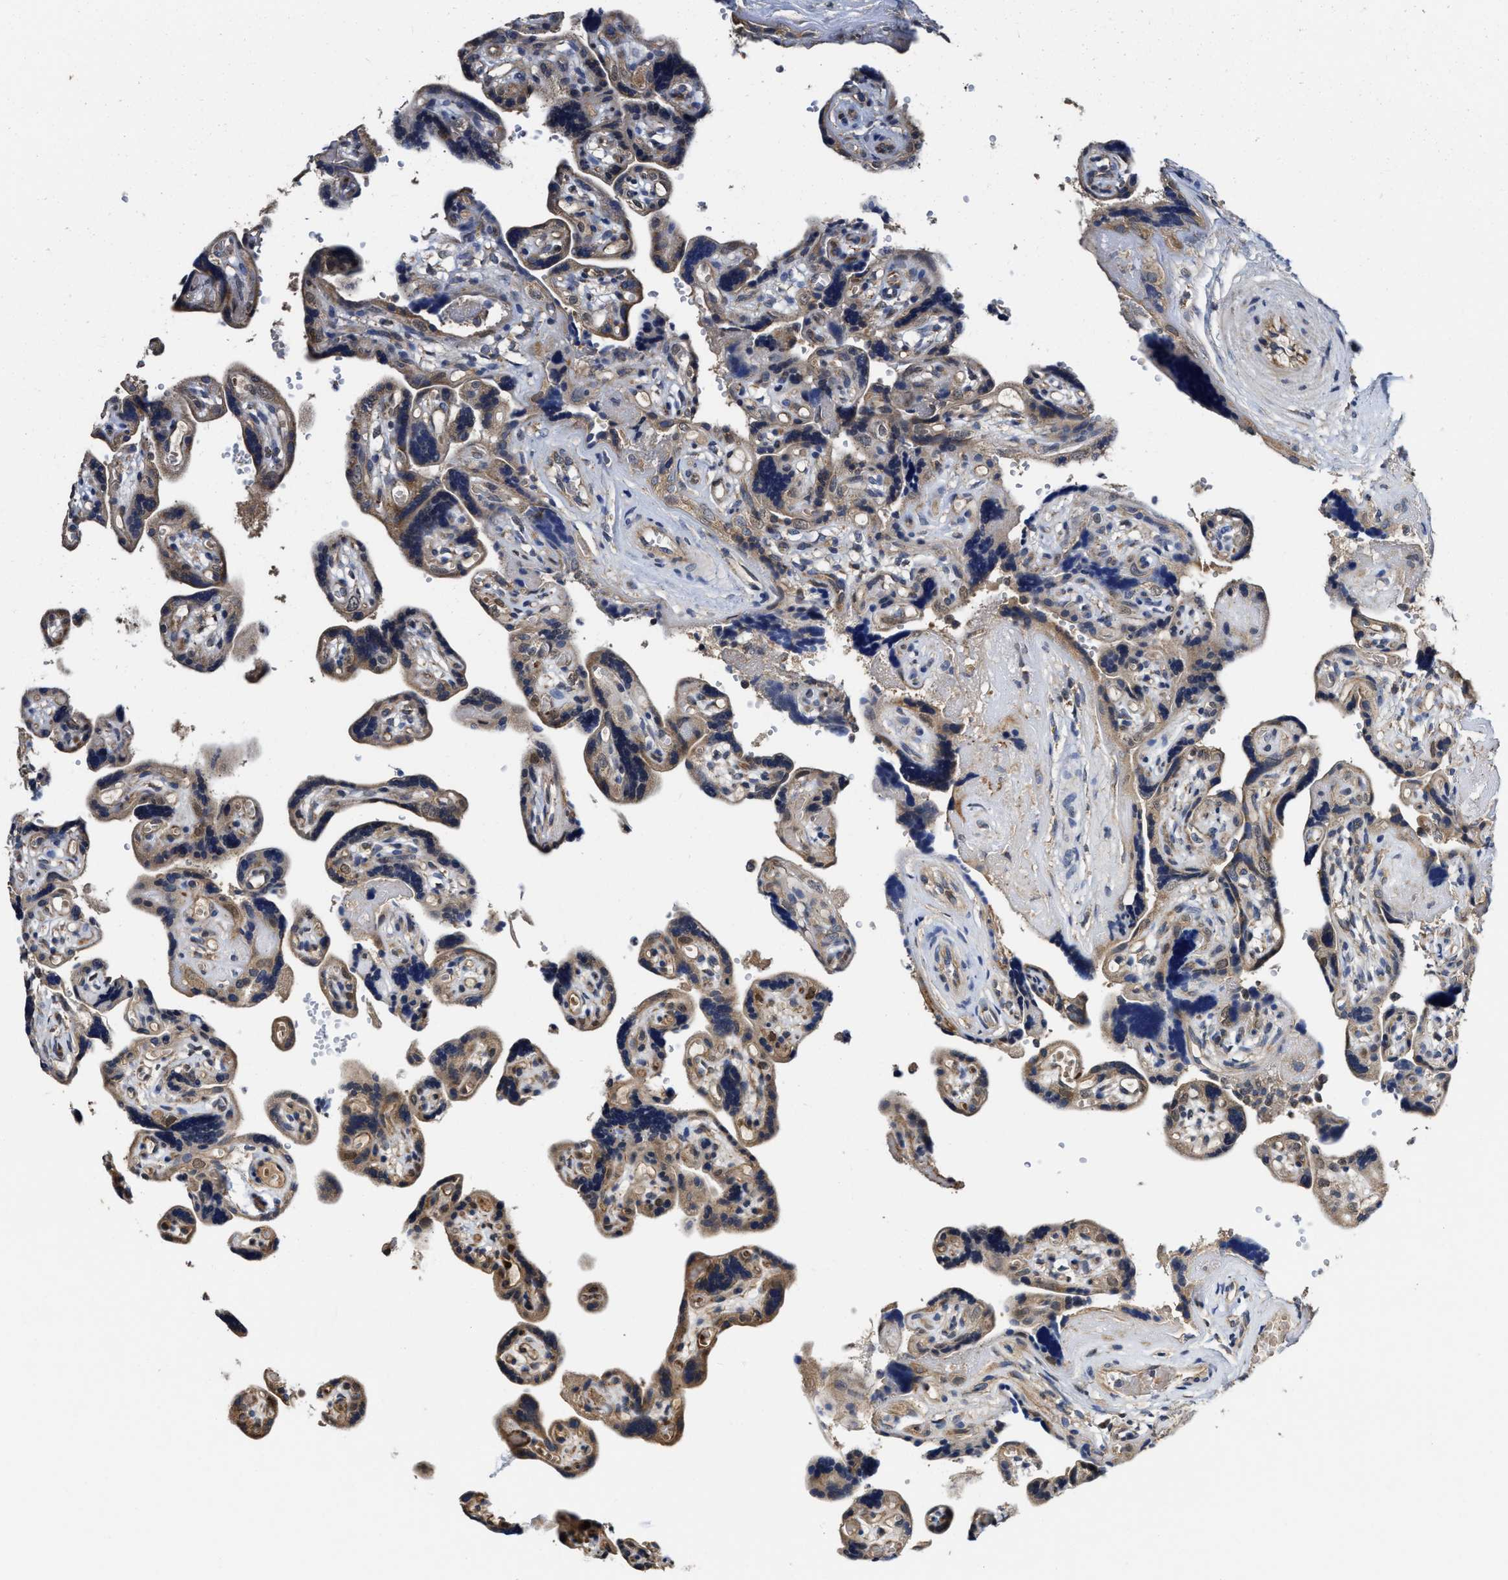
{"staining": {"intensity": "moderate", "quantity": ">75%", "location": "cytoplasmic/membranous"}, "tissue": "placenta", "cell_type": "Trophoblastic cells", "image_type": "normal", "snomed": [{"axis": "morphology", "description": "Normal tissue, NOS"}, {"axis": "topography", "description": "Placenta"}], "caption": "Protein staining shows moderate cytoplasmic/membranous expression in approximately >75% of trophoblastic cells in normal placenta.", "gene": "TRAF6", "patient": {"sex": "female", "age": 30}}